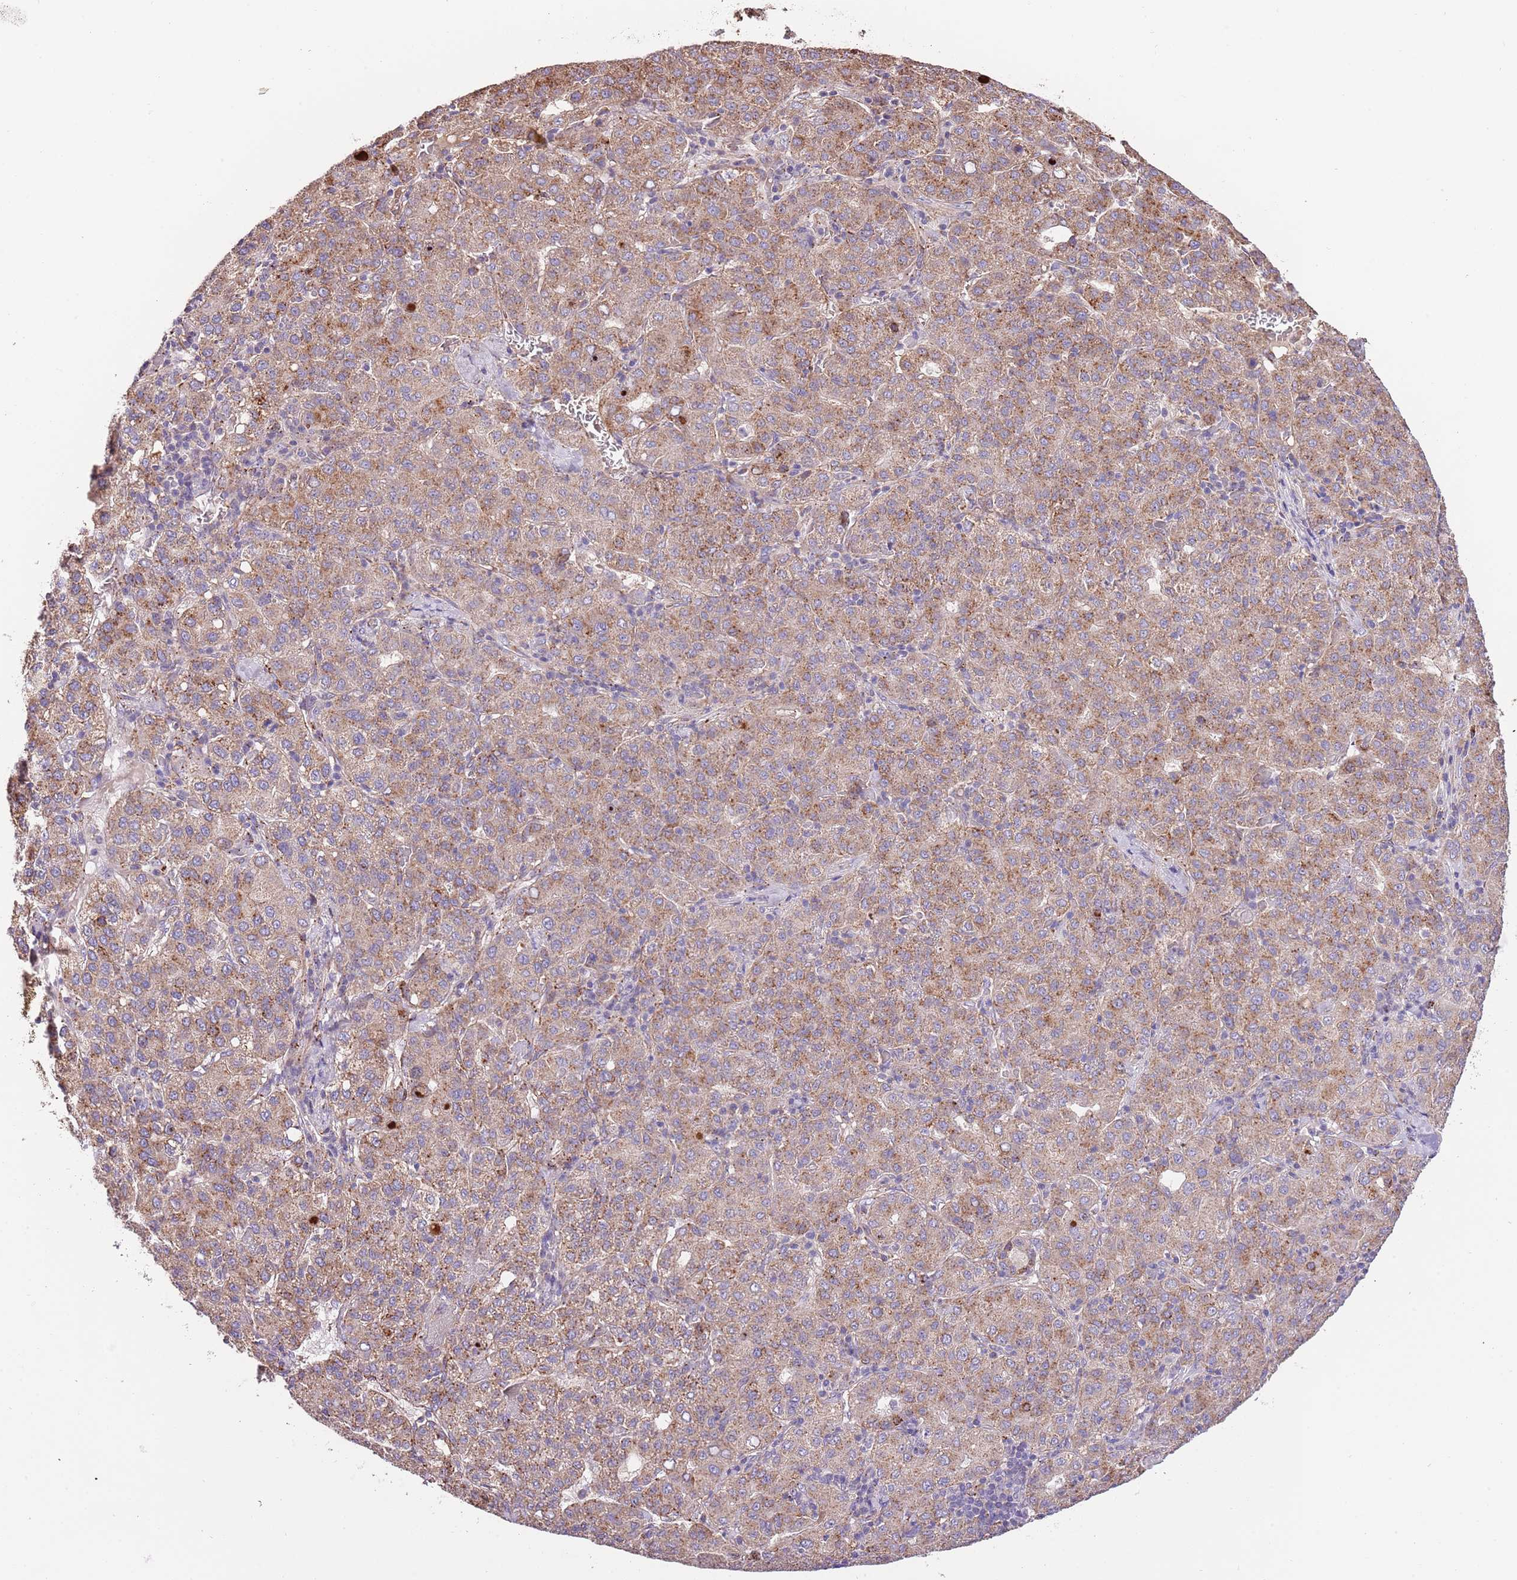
{"staining": {"intensity": "moderate", "quantity": ">75%", "location": "cytoplasmic/membranous"}, "tissue": "liver cancer", "cell_type": "Tumor cells", "image_type": "cancer", "snomed": [{"axis": "morphology", "description": "Carcinoma, Hepatocellular, NOS"}, {"axis": "topography", "description": "Liver"}], "caption": "Human hepatocellular carcinoma (liver) stained with a protein marker exhibits moderate staining in tumor cells.", "gene": "DOCK6", "patient": {"sex": "male", "age": 65}}